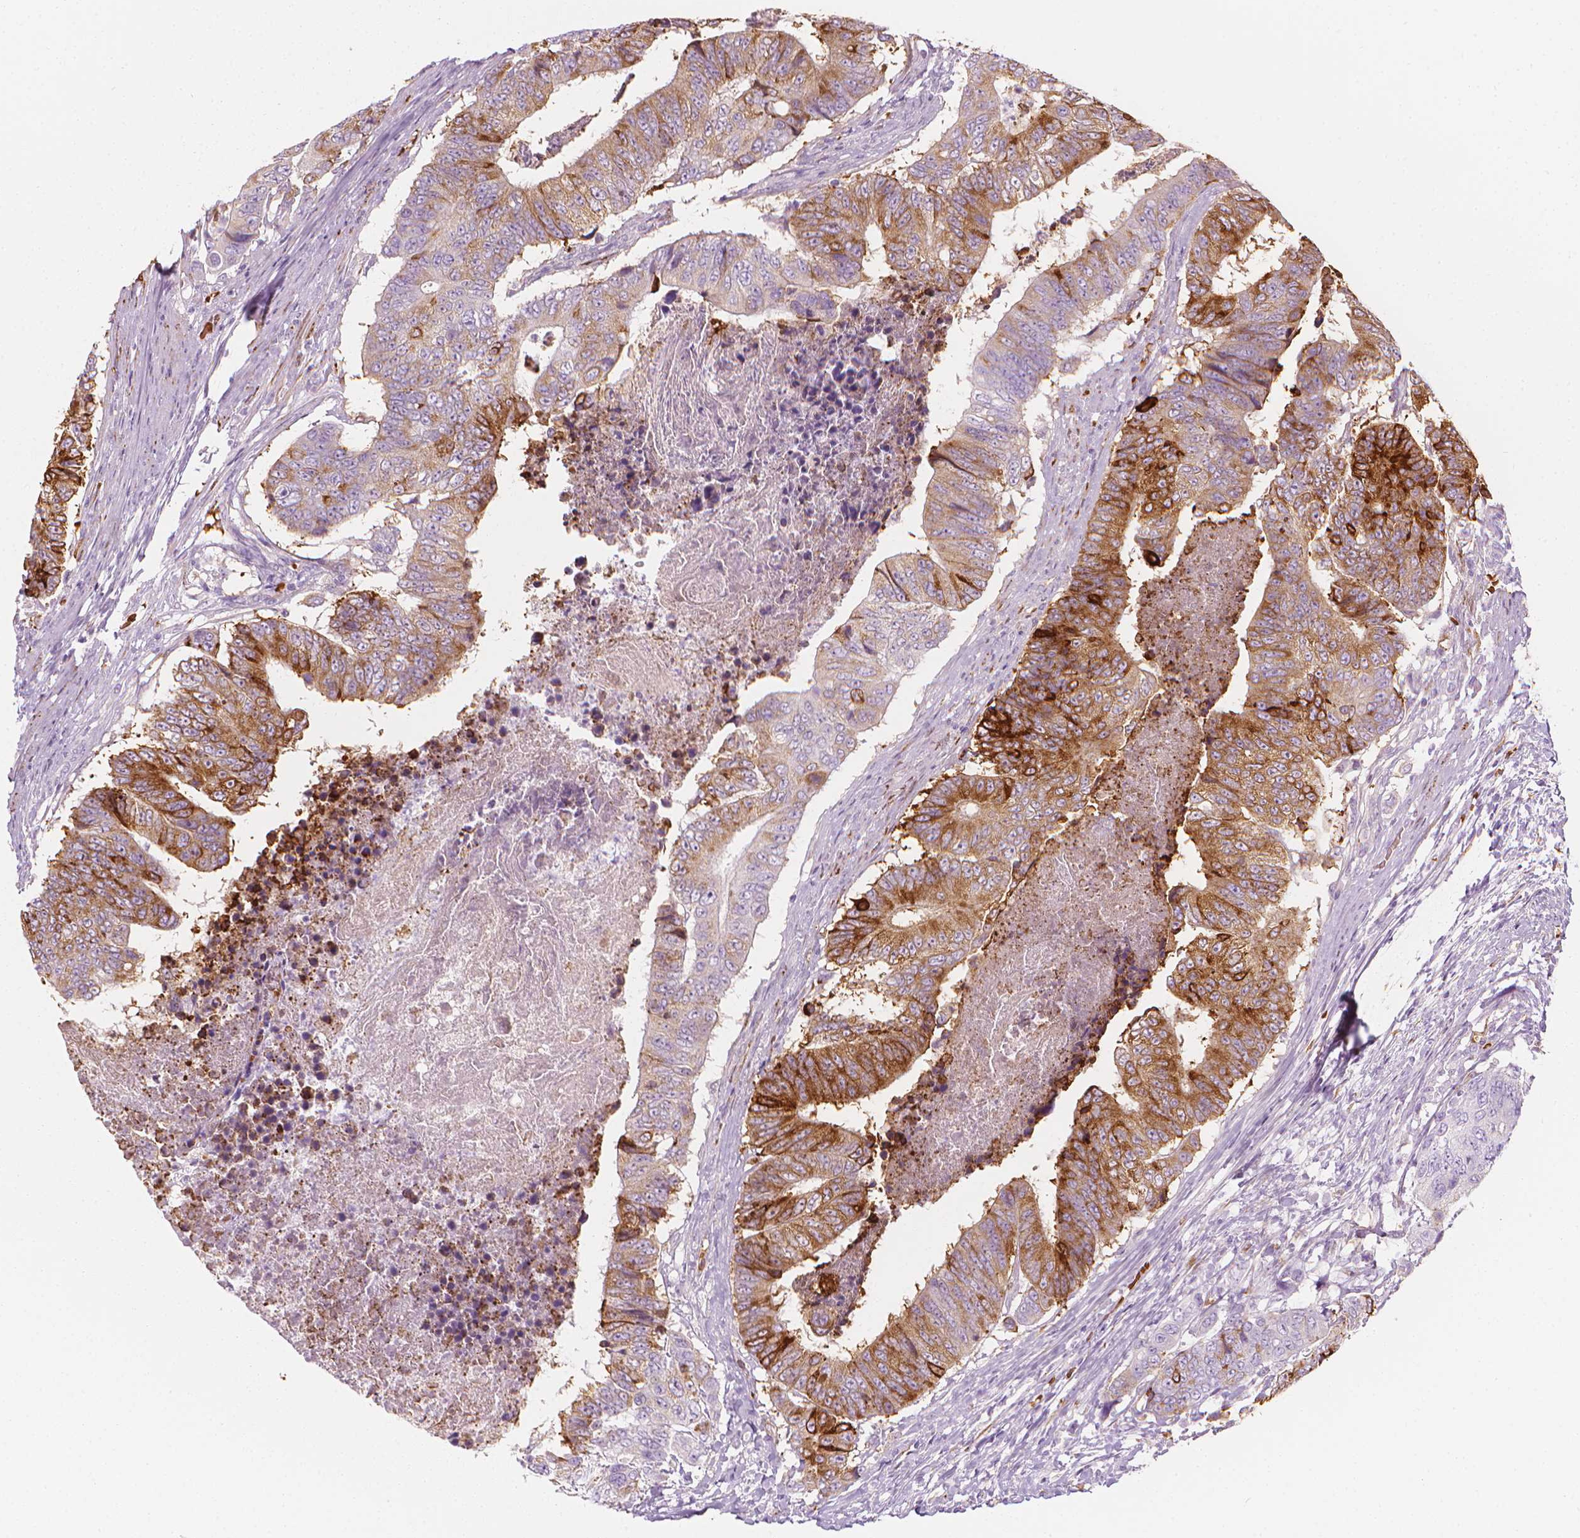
{"staining": {"intensity": "moderate", "quantity": "25%-75%", "location": "cytoplasmic/membranous"}, "tissue": "colorectal cancer", "cell_type": "Tumor cells", "image_type": "cancer", "snomed": [{"axis": "morphology", "description": "Adenocarcinoma, NOS"}, {"axis": "topography", "description": "Colon"}], "caption": "Protein expression analysis of colorectal cancer (adenocarcinoma) demonstrates moderate cytoplasmic/membranous positivity in about 25%-75% of tumor cells.", "gene": "CES1", "patient": {"sex": "female", "age": 48}}